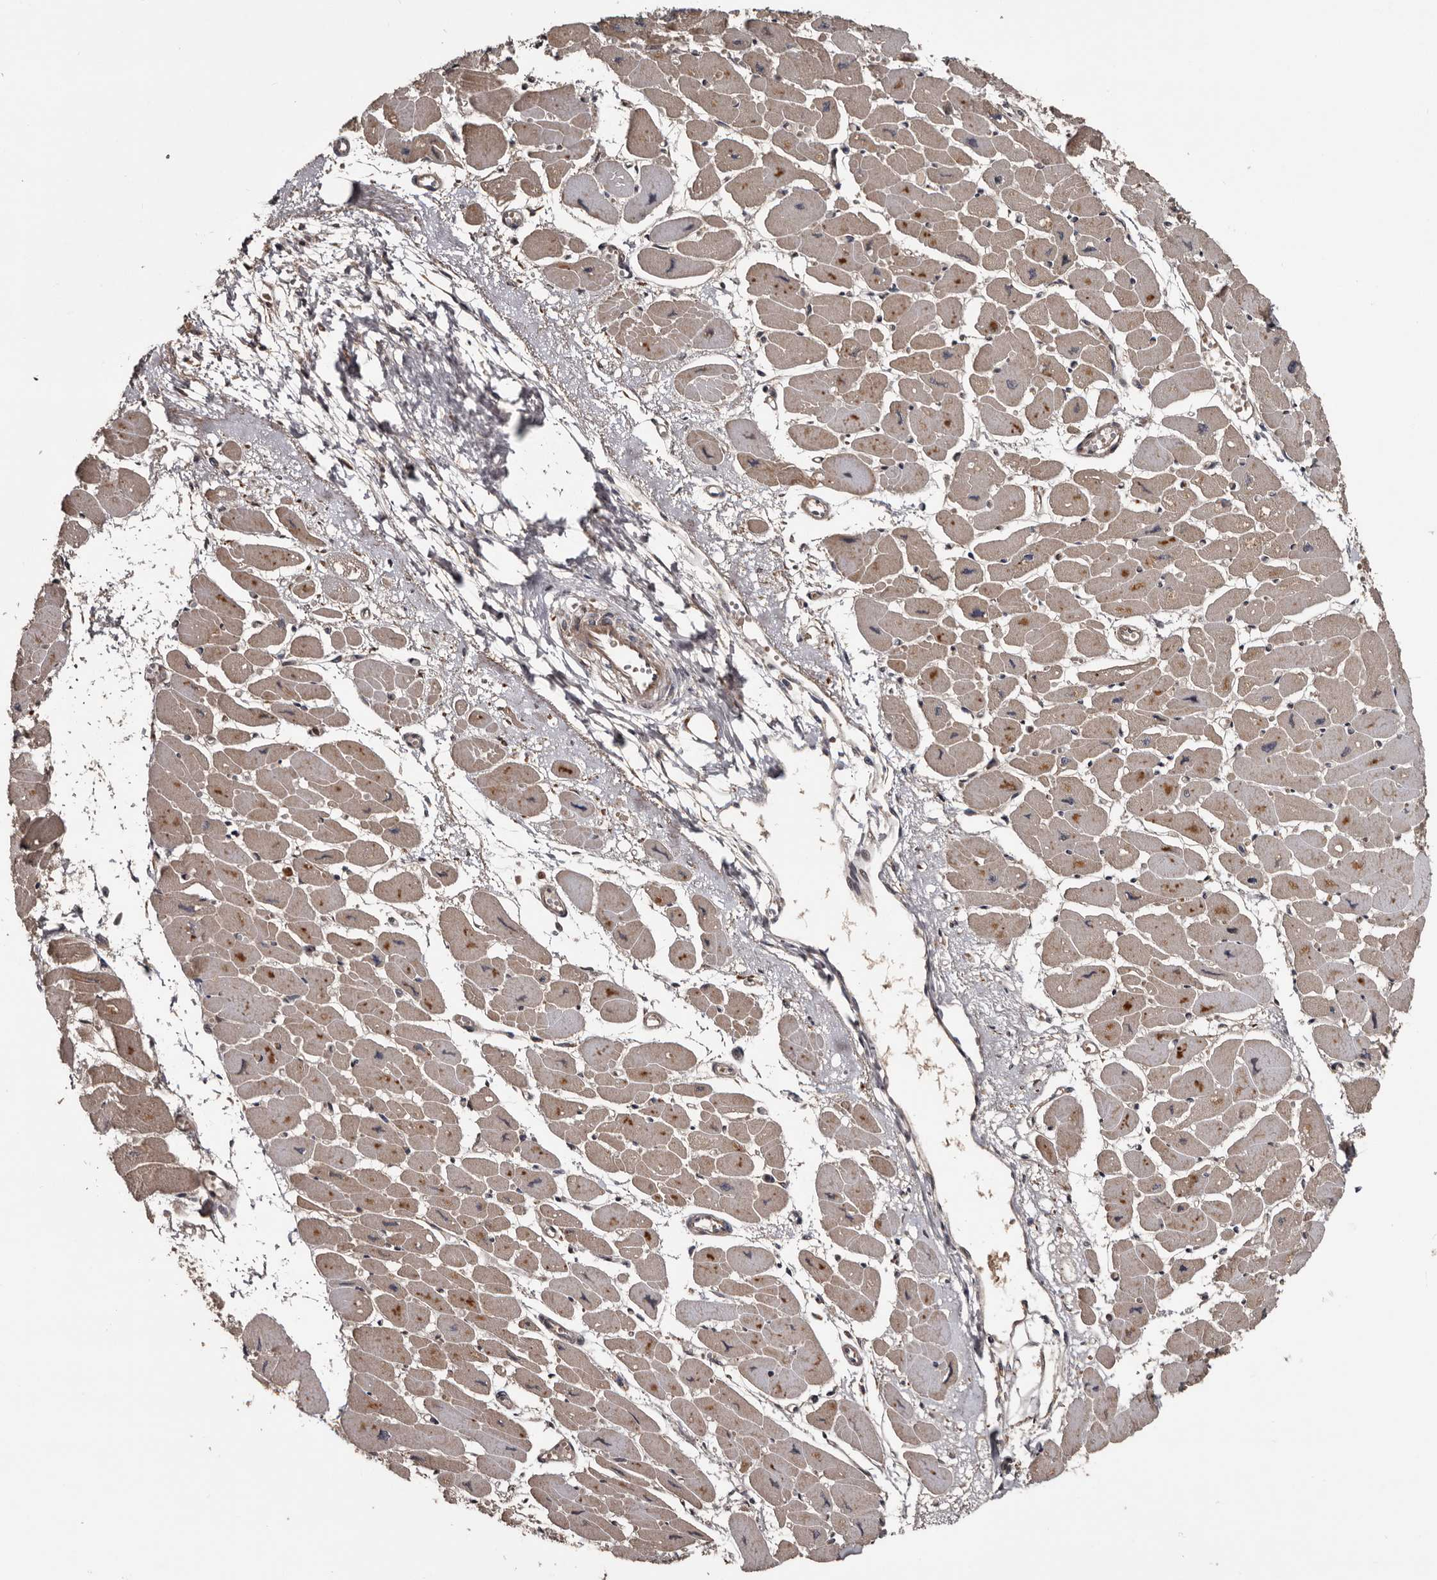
{"staining": {"intensity": "moderate", "quantity": ">75%", "location": "cytoplasmic/membranous"}, "tissue": "heart muscle", "cell_type": "Cardiomyocytes", "image_type": "normal", "snomed": [{"axis": "morphology", "description": "Normal tissue, NOS"}, {"axis": "topography", "description": "Heart"}], "caption": "Heart muscle stained with immunohistochemistry (IHC) demonstrates moderate cytoplasmic/membranous positivity in about >75% of cardiomyocytes.", "gene": "SERTAD4", "patient": {"sex": "female", "age": 54}}